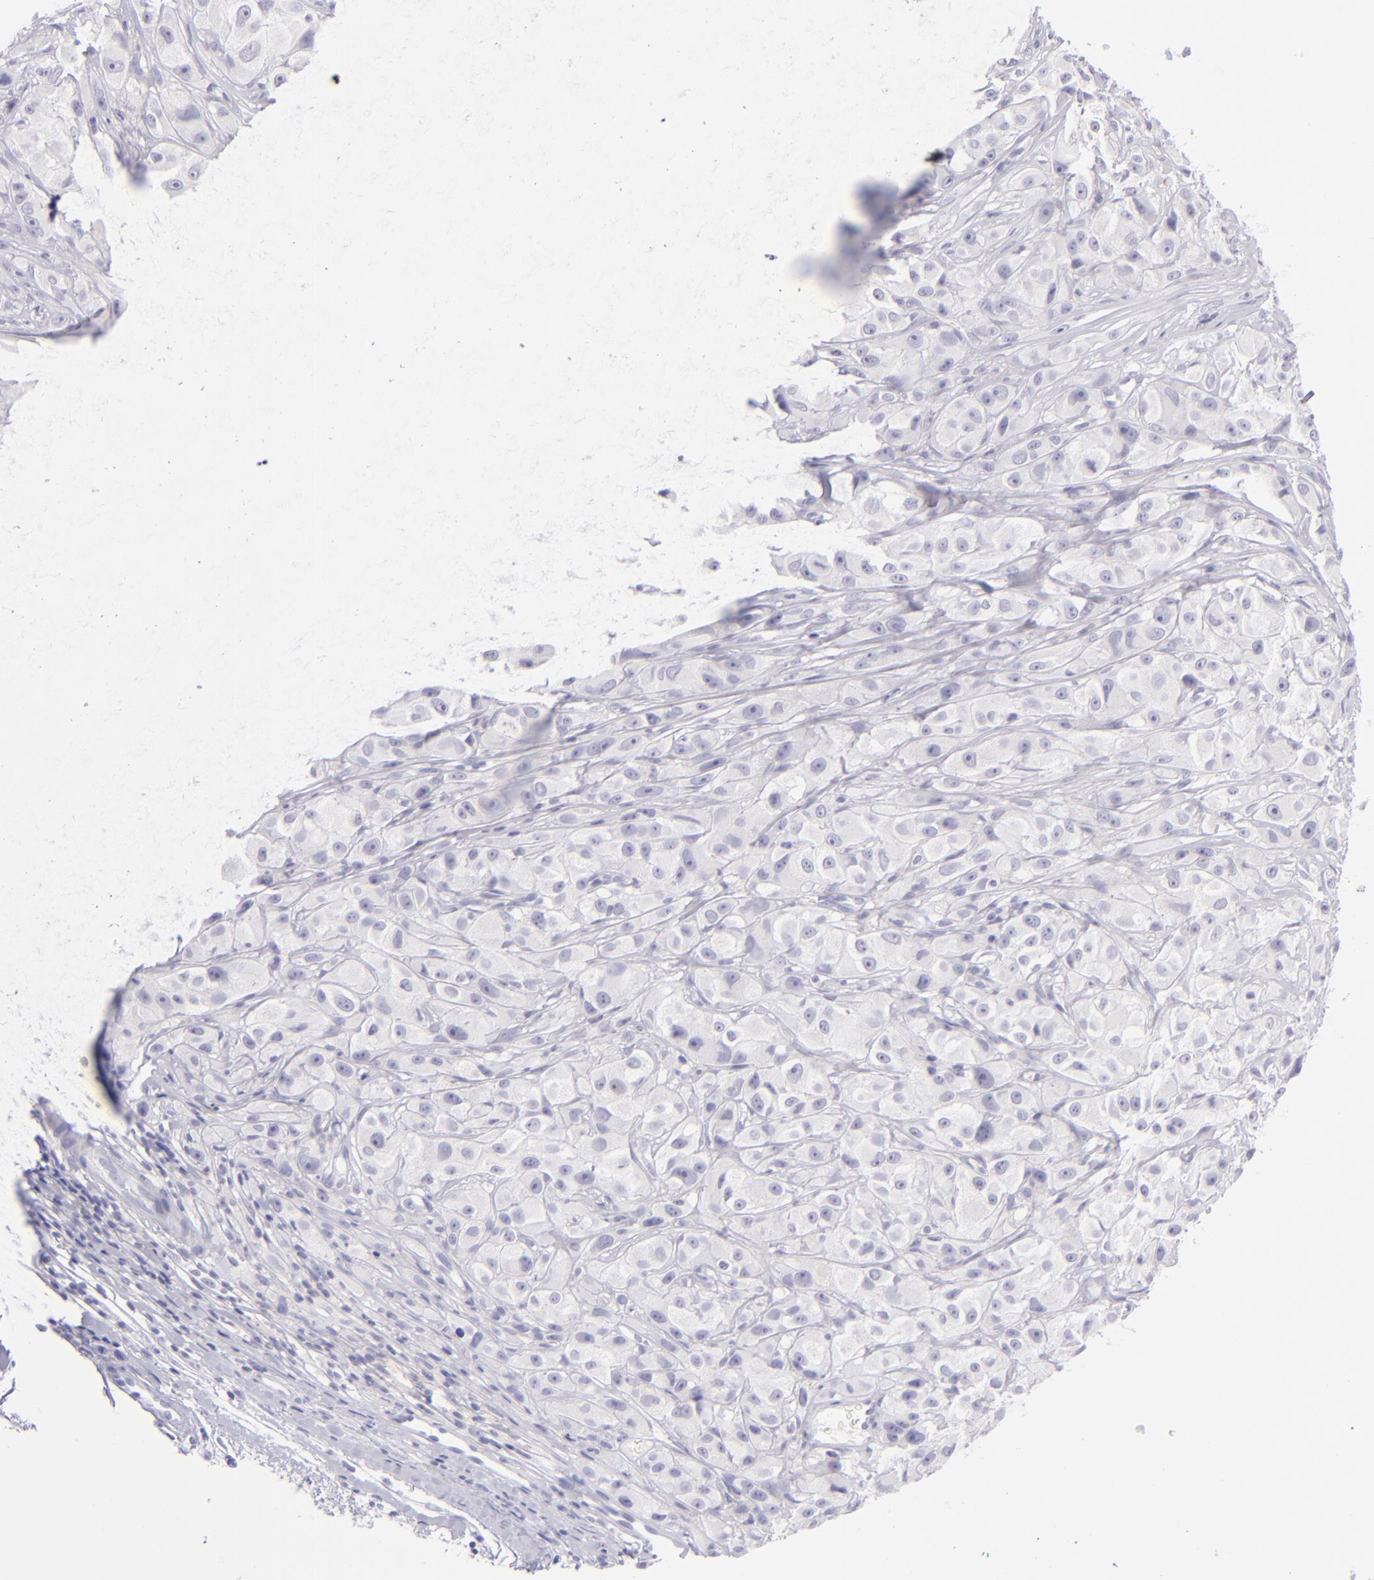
{"staining": {"intensity": "negative", "quantity": "none", "location": "none"}, "tissue": "melanoma", "cell_type": "Tumor cells", "image_type": "cancer", "snomed": [{"axis": "morphology", "description": "Malignant melanoma, NOS"}, {"axis": "topography", "description": "Skin"}], "caption": "Immunohistochemistry (IHC) of melanoma demonstrates no expression in tumor cells.", "gene": "CD72", "patient": {"sex": "male", "age": 56}}